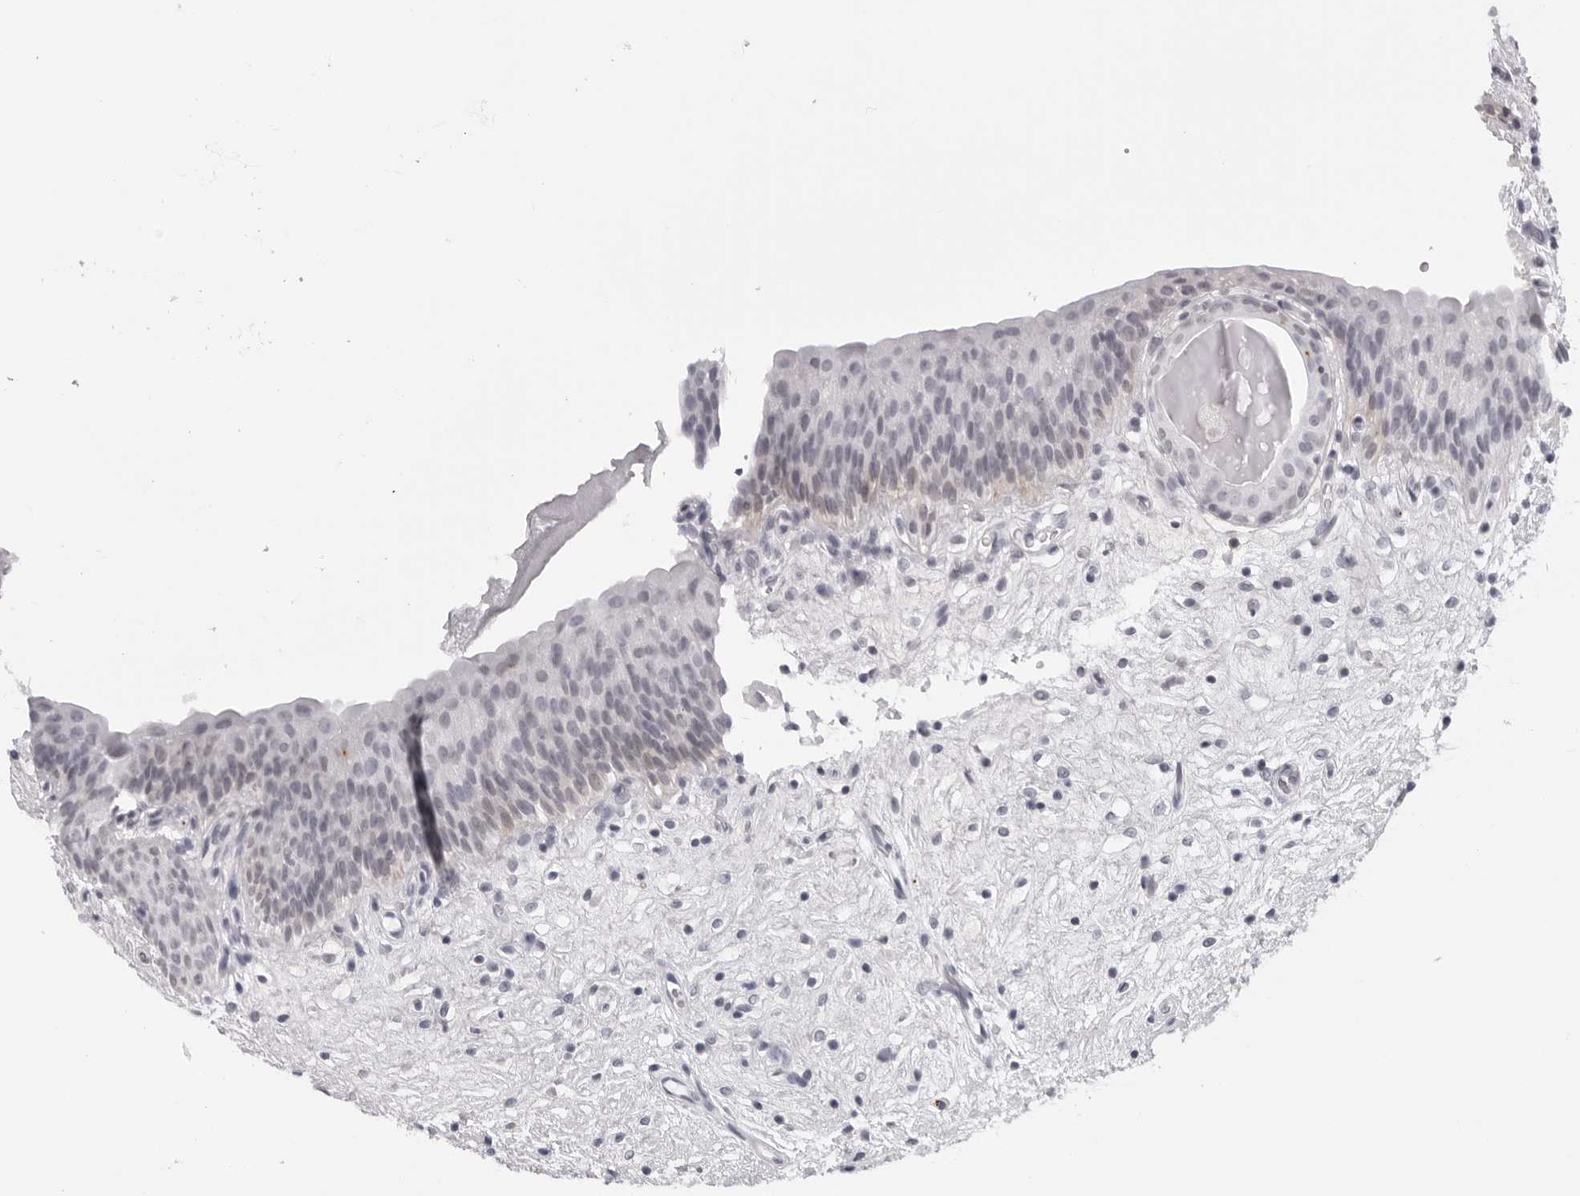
{"staining": {"intensity": "negative", "quantity": "none", "location": "none"}, "tissue": "urinary bladder", "cell_type": "Urothelial cells", "image_type": "normal", "snomed": [{"axis": "morphology", "description": "Normal tissue, NOS"}, {"axis": "topography", "description": "Urinary bladder"}], "caption": "The IHC micrograph has no significant positivity in urothelial cells of urinary bladder.", "gene": "DNALI1", "patient": {"sex": "male", "age": 83}}